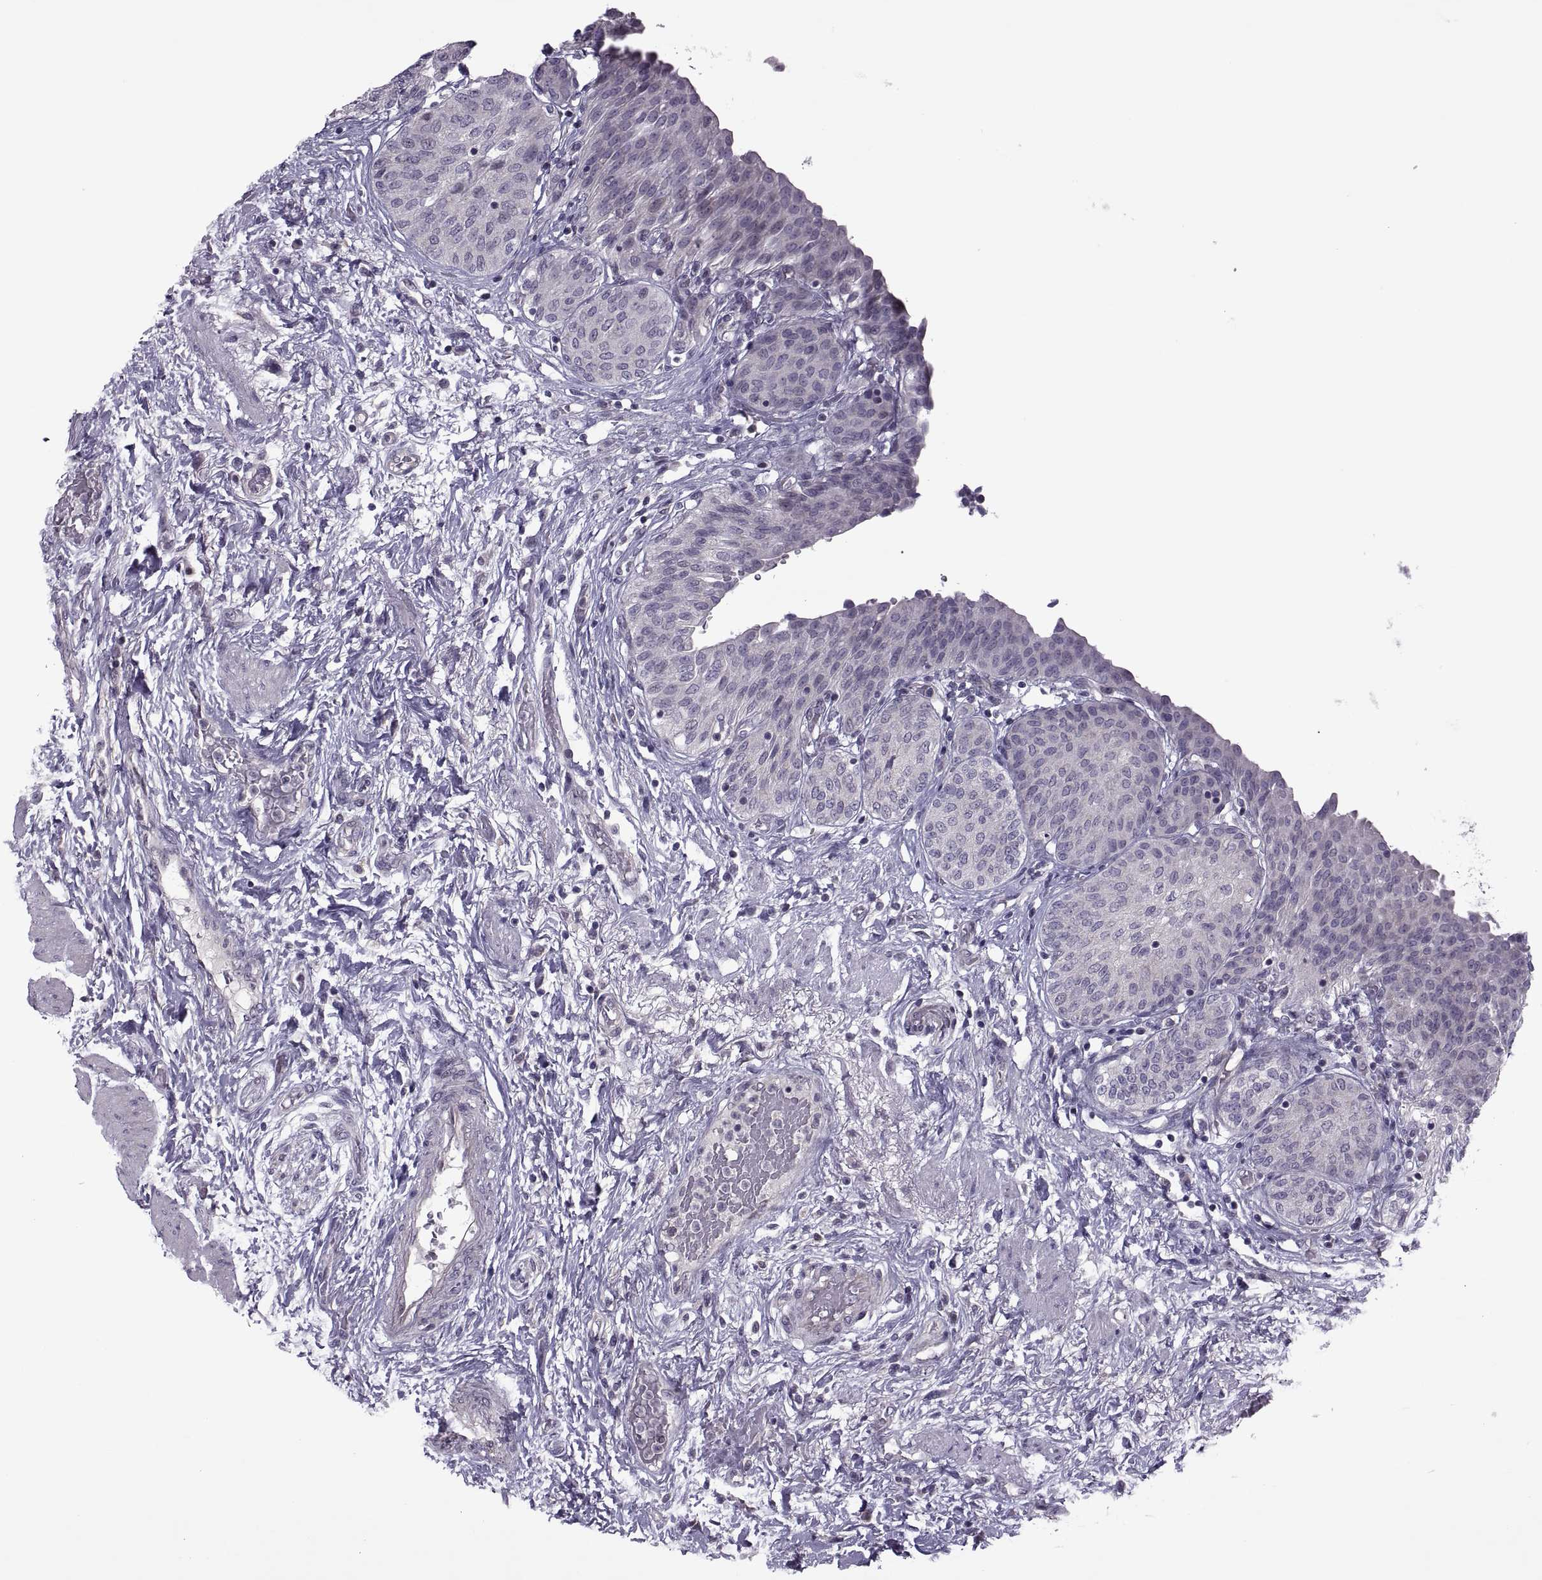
{"staining": {"intensity": "negative", "quantity": "none", "location": "none"}, "tissue": "urinary bladder", "cell_type": "Urothelial cells", "image_type": "normal", "snomed": [{"axis": "morphology", "description": "Normal tissue, NOS"}, {"axis": "morphology", "description": "Metaplasia, NOS"}, {"axis": "topography", "description": "Urinary bladder"}], "caption": "This is an IHC micrograph of unremarkable human urinary bladder. There is no positivity in urothelial cells.", "gene": "ODF3", "patient": {"sex": "male", "age": 68}}